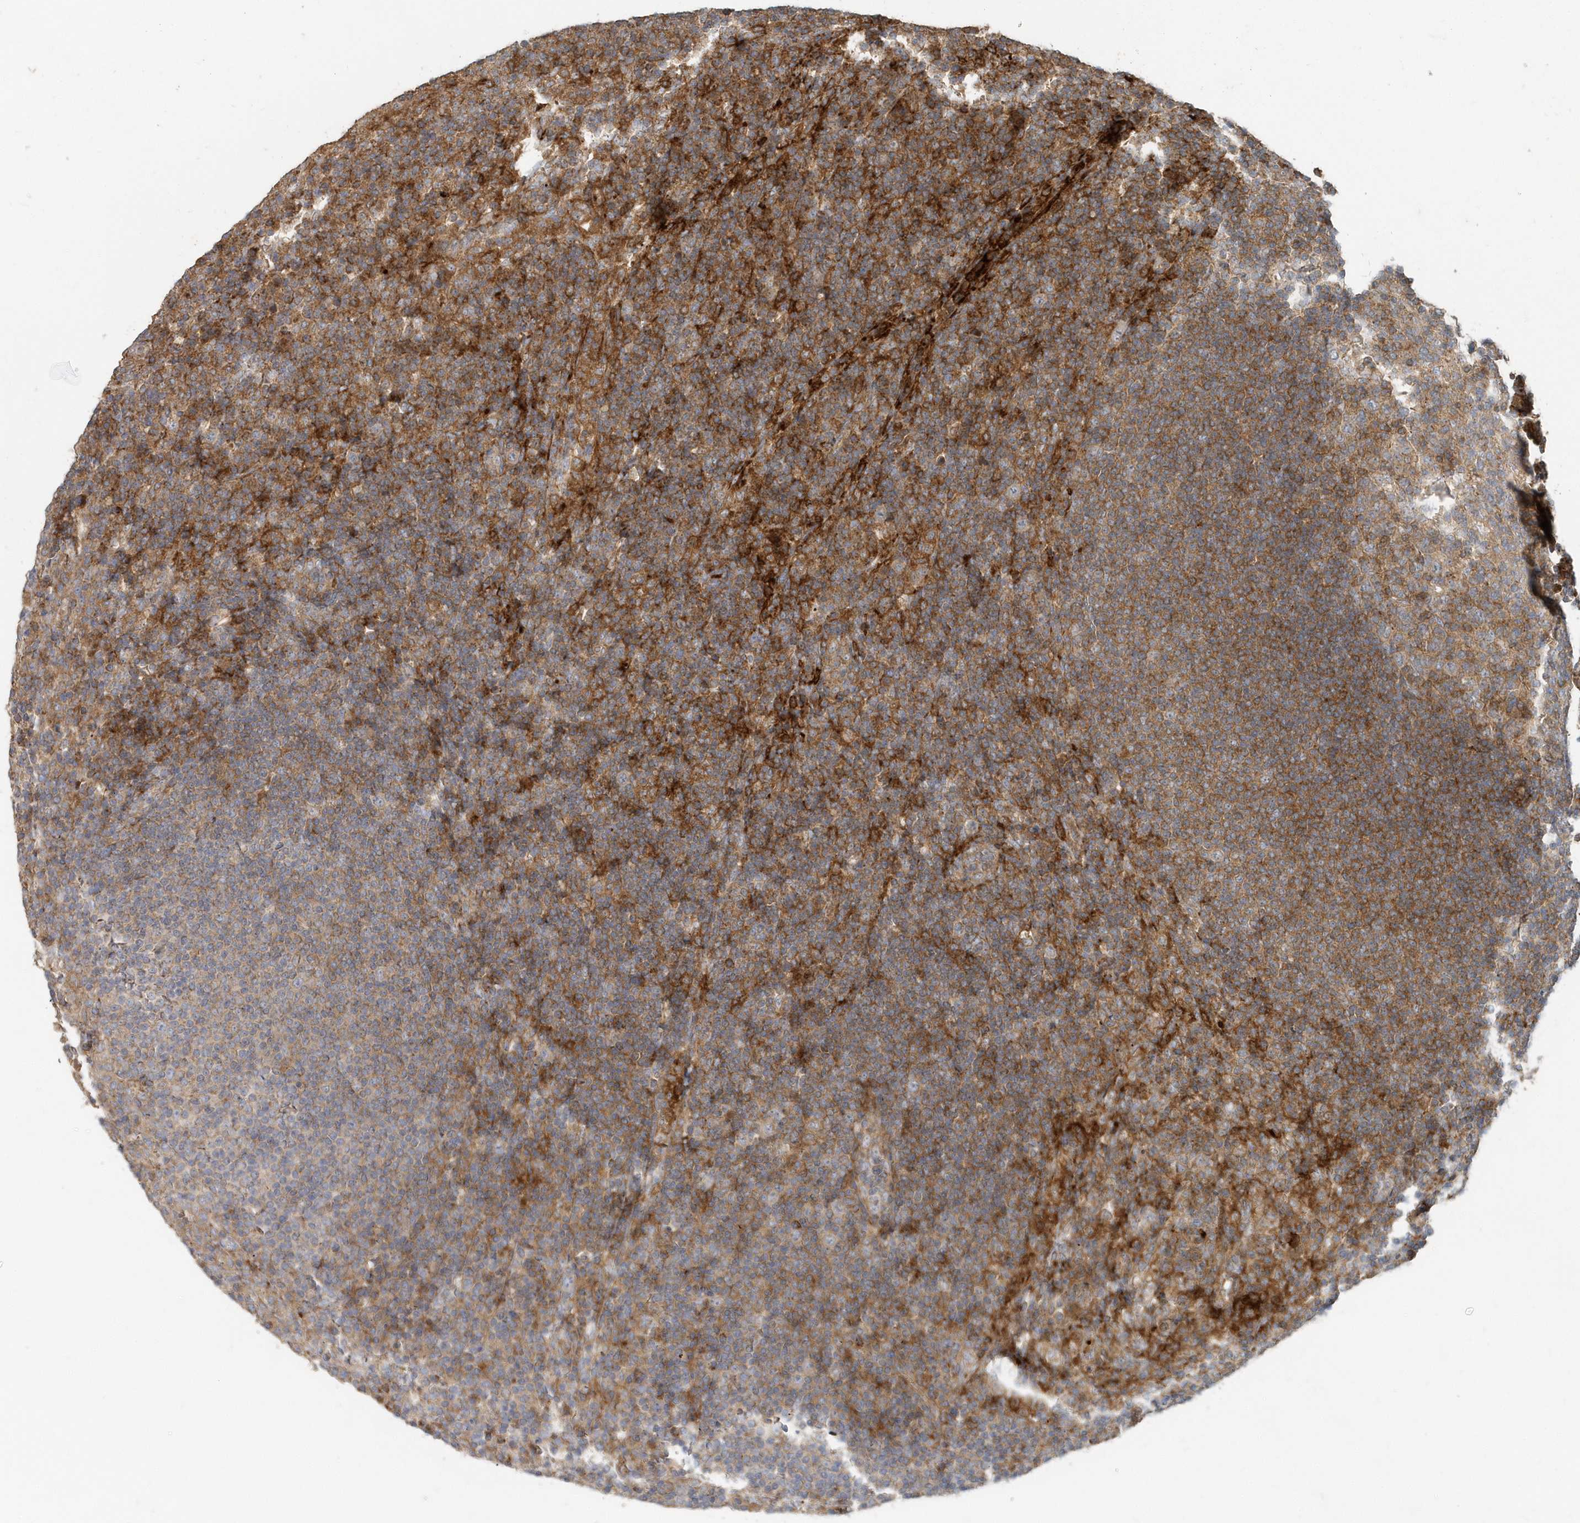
{"staining": {"intensity": "moderate", "quantity": "25%-75%", "location": "cytoplasmic/membranous"}, "tissue": "lymph node", "cell_type": "Germinal center cells", "image_type": "normal", "snomed": [{"axis": "morphology", "description": "Normal tissue, NOS"}, {"axis": "topography", "description": "Lymph node"}], "caption": "IHC of benign human lymph node shows medium levels of moderate cytoplasmic/membranous staining in approximately 25%-75% of germinal center cells. (DAB (3,3'-diaminobenzidine) IHC, brown staining for protein, blue staining for nuclei).", "gene": "MMUT", "patient": {"sex": "female", "age": 53}}